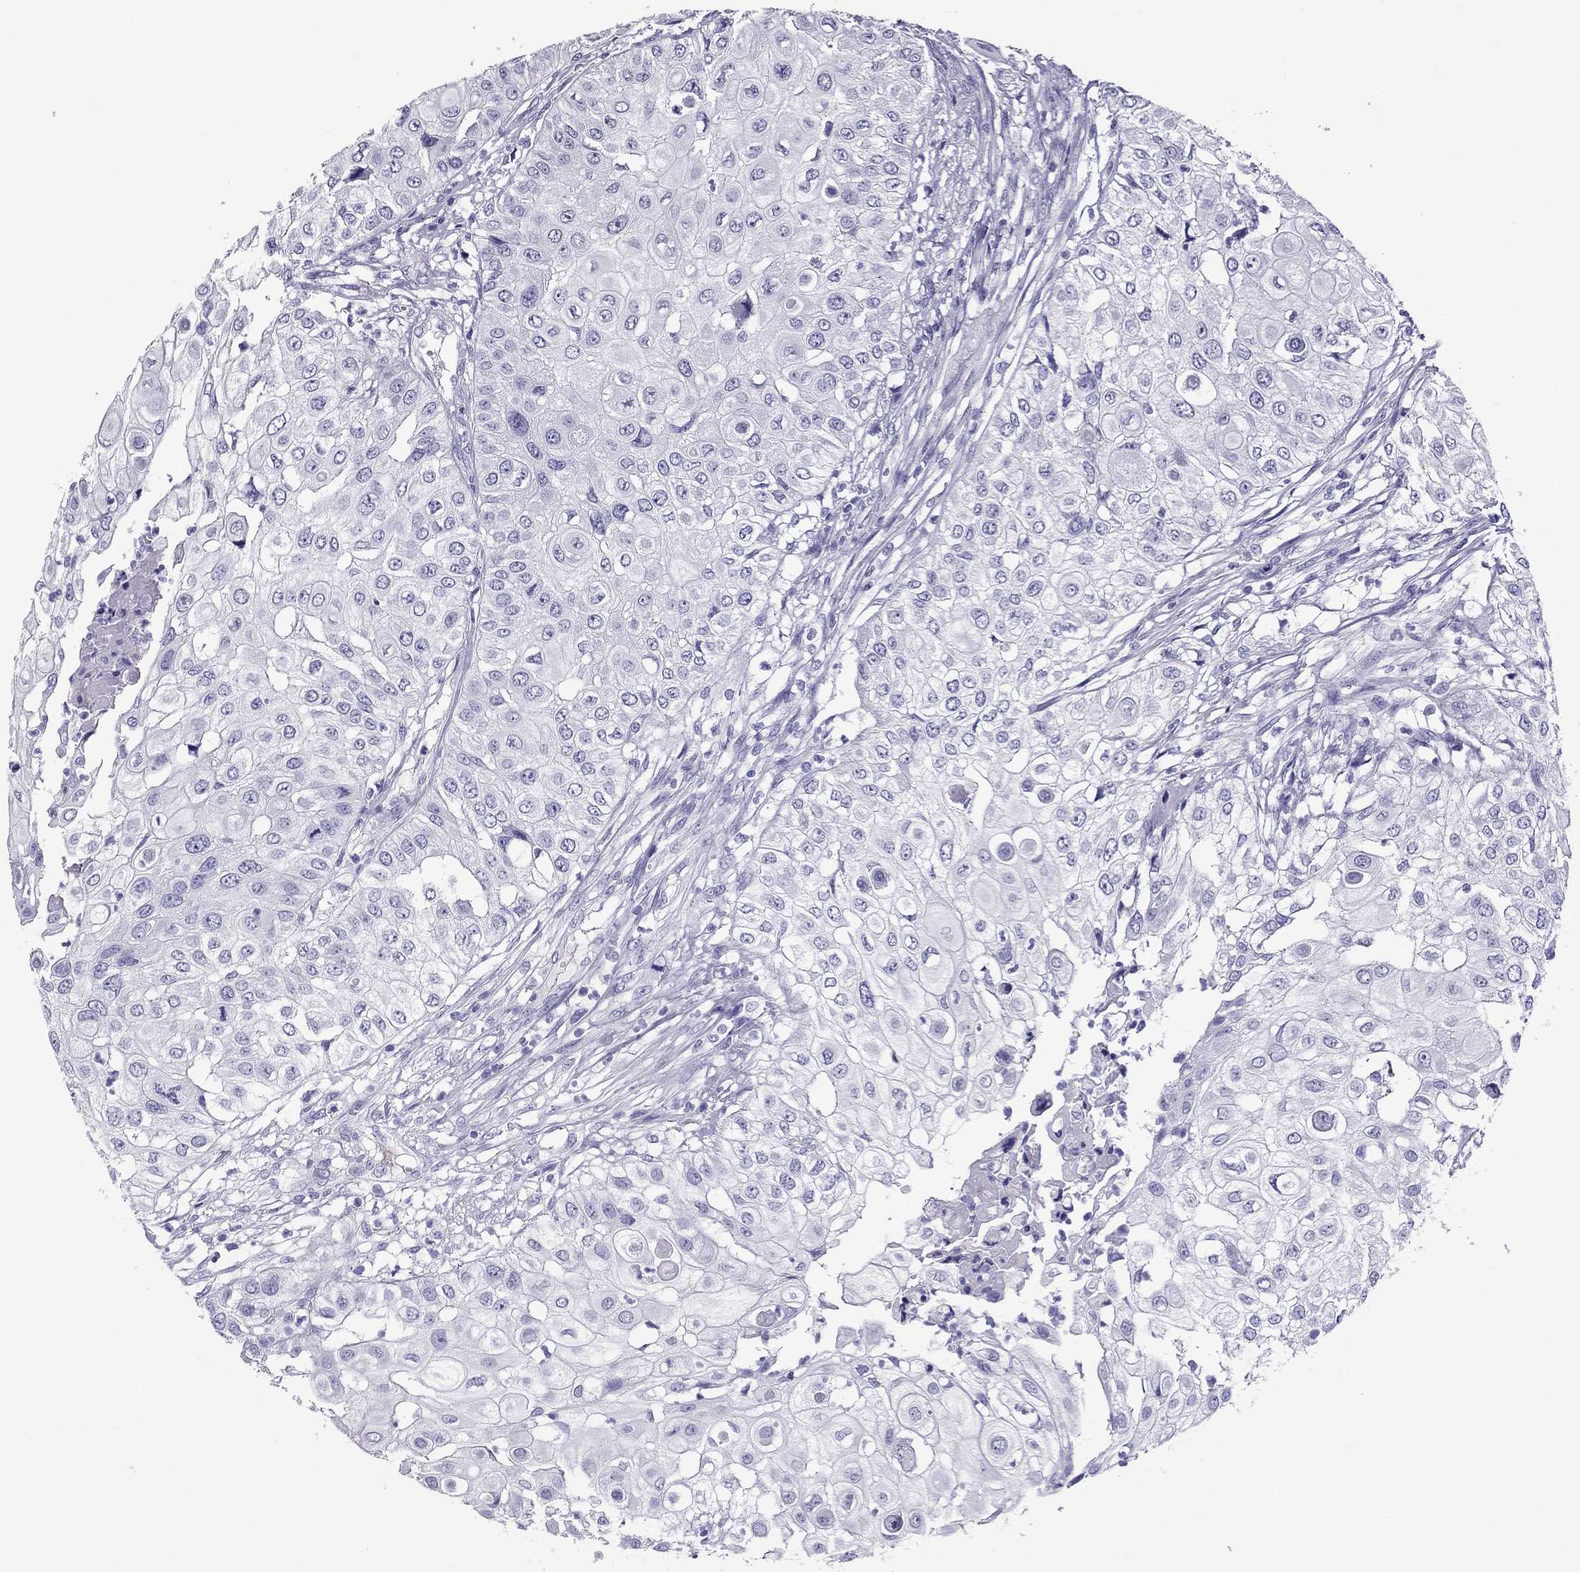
{"staining": {"intensity": "negative", "quantity": "none", "location": "none"}, "tissue": "urothelial cancer", "cell_type": "Tumor cells", "image_type": "cancer", "snomed": [{"axis": "morphology", "description": "Urothelial carcinoma, High grade"}, {"axis": "topography", "description": "Urinary bladder"}], "caption": "Immunohistochemistry (IHC) image of neoplastic tissue: high-grade urothelial carcinoma stained with DAB shows no significant protein expression in tumor cells.", "gene": "SCART1", "patient": {"sex": "female", "age": 79}}